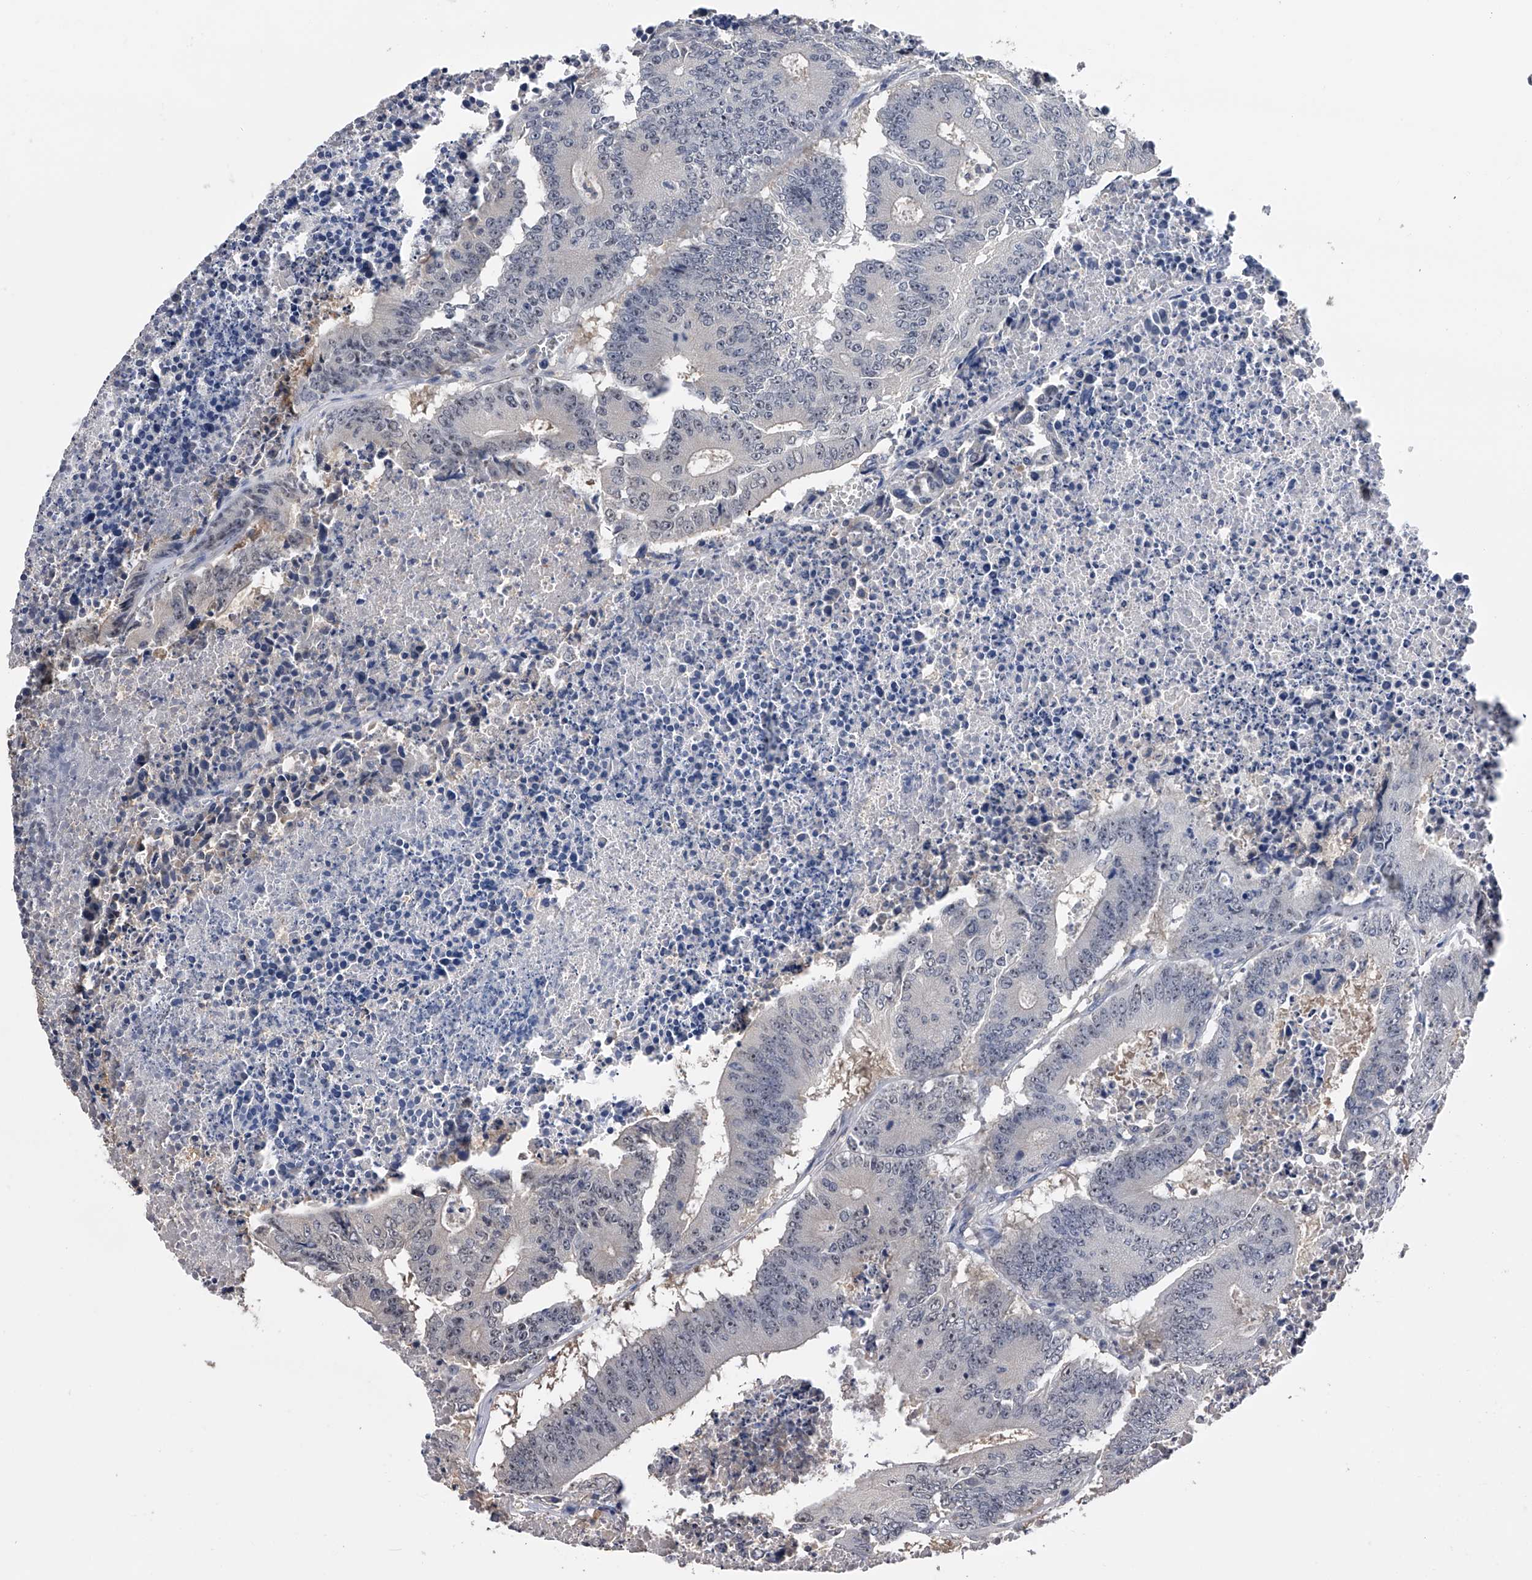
{"staining": {"intensity": "negative", "quantity": "none", "location": "none"}, "tissue": "colorectal cancer", "cell_type": "Tumor cells", "image_type": "cancer", "snomed": [{"axis": "morphology", "description": "Adenocarcinoma, NOS"}, {"axis": "topography", "description": "Colon"}], "caption": "This is a histopathology image of immunohistochemistry (IHC) staining of colorectal cancer, which shows no positivity in tumor cells.", "gene": "EFCAB7", "patient": {"sex": "male", "age": 87}}